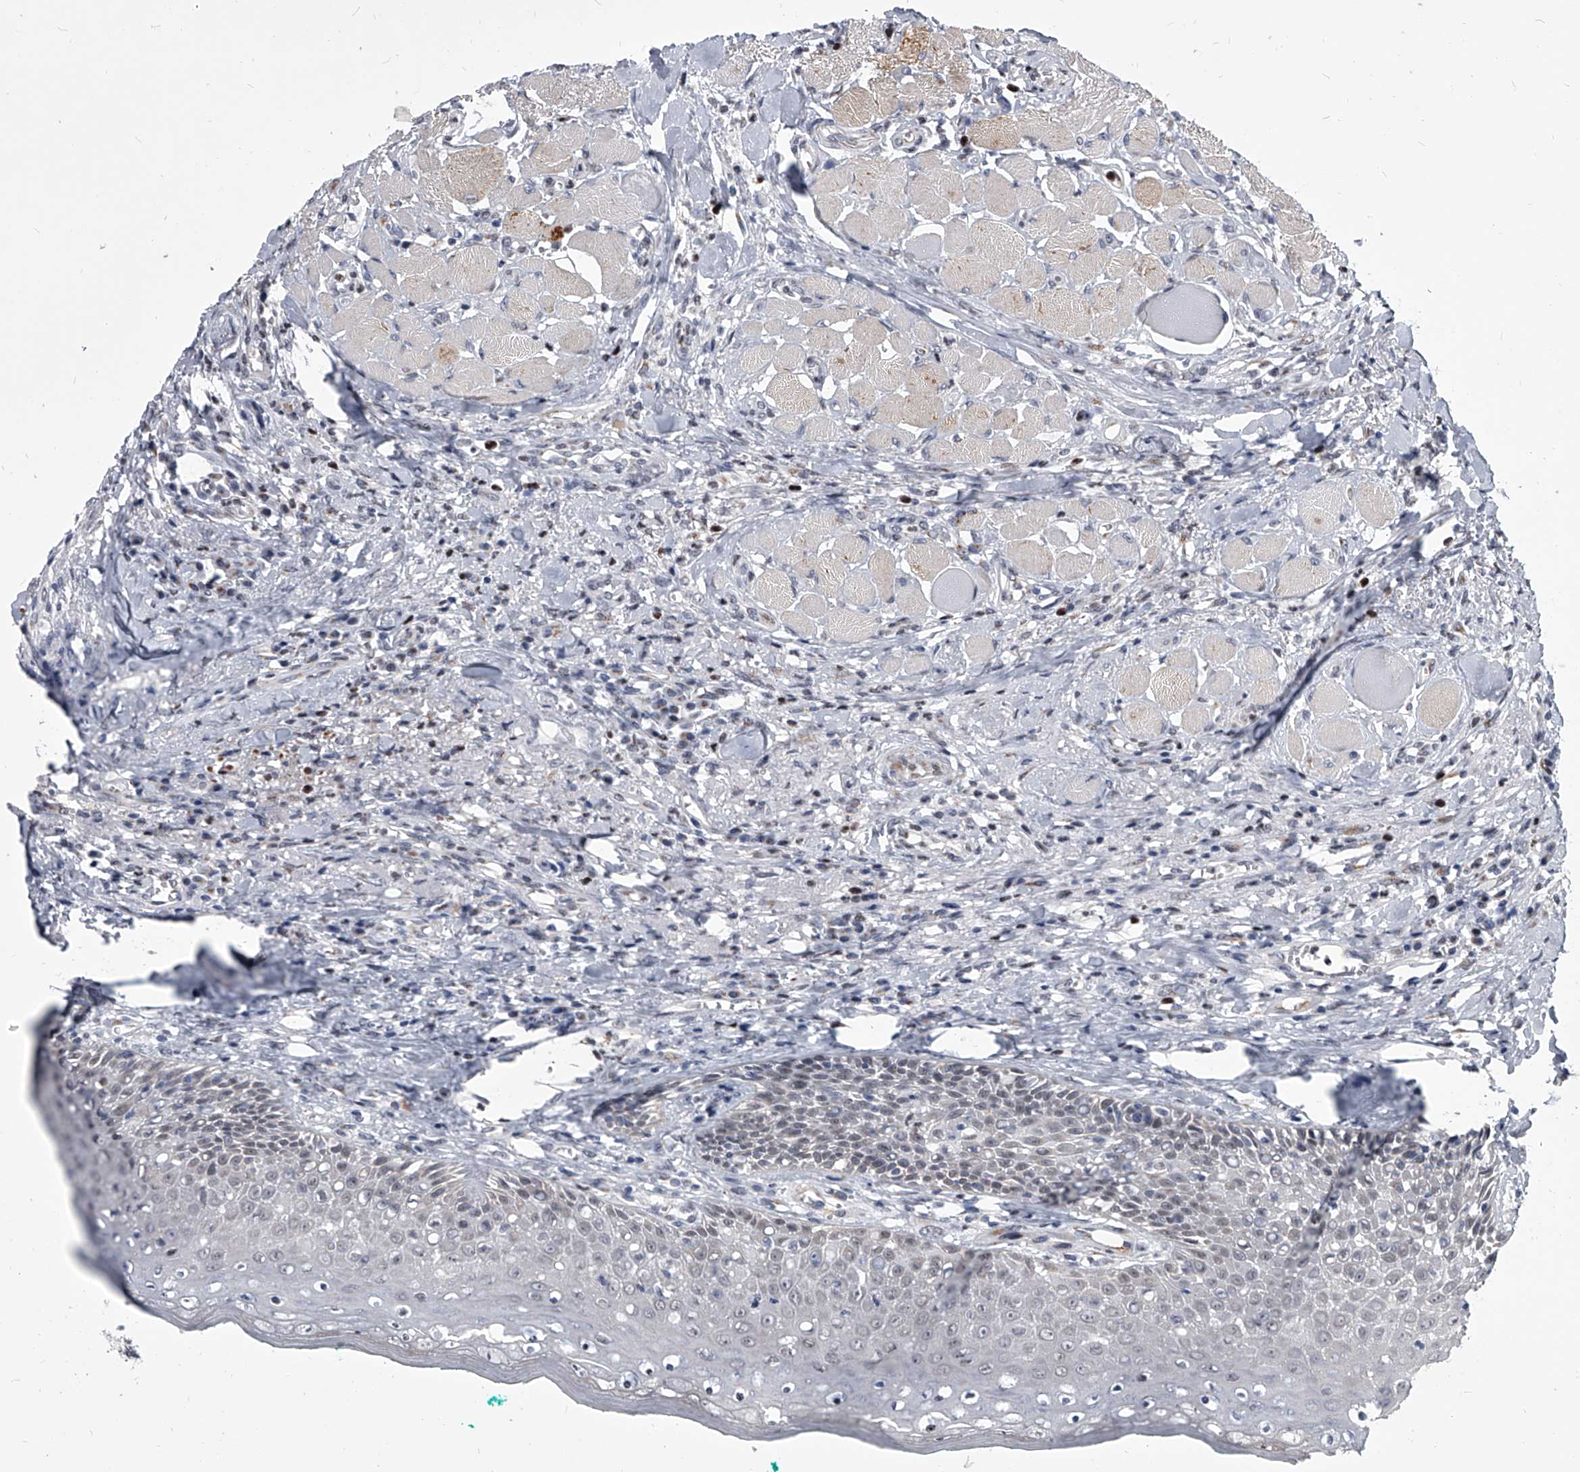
{"staining": {"intensity": "moderate", "quantity": "<25%", "location": "nuclear"}, "tissue": "oral mucosa", "cell_type": "Squamous epithelial cells", "image_type": "normal", "snomed": [{"axis": "morphology", "description": "Normal tissue, NOS"}, {"axis": "topography", "description": "Oral tissue"}], "caption": "Immunohistochemical staining of normal oral mucosa reveals <25% levels of moderate nuclear protein positivity in approximately <25% of squamous epithelial cells. (DAB = brown stain, brightfield microscopy at high magnification).", "gene": "EVA1C", "patient": {"sex": "female", "age": 70}}